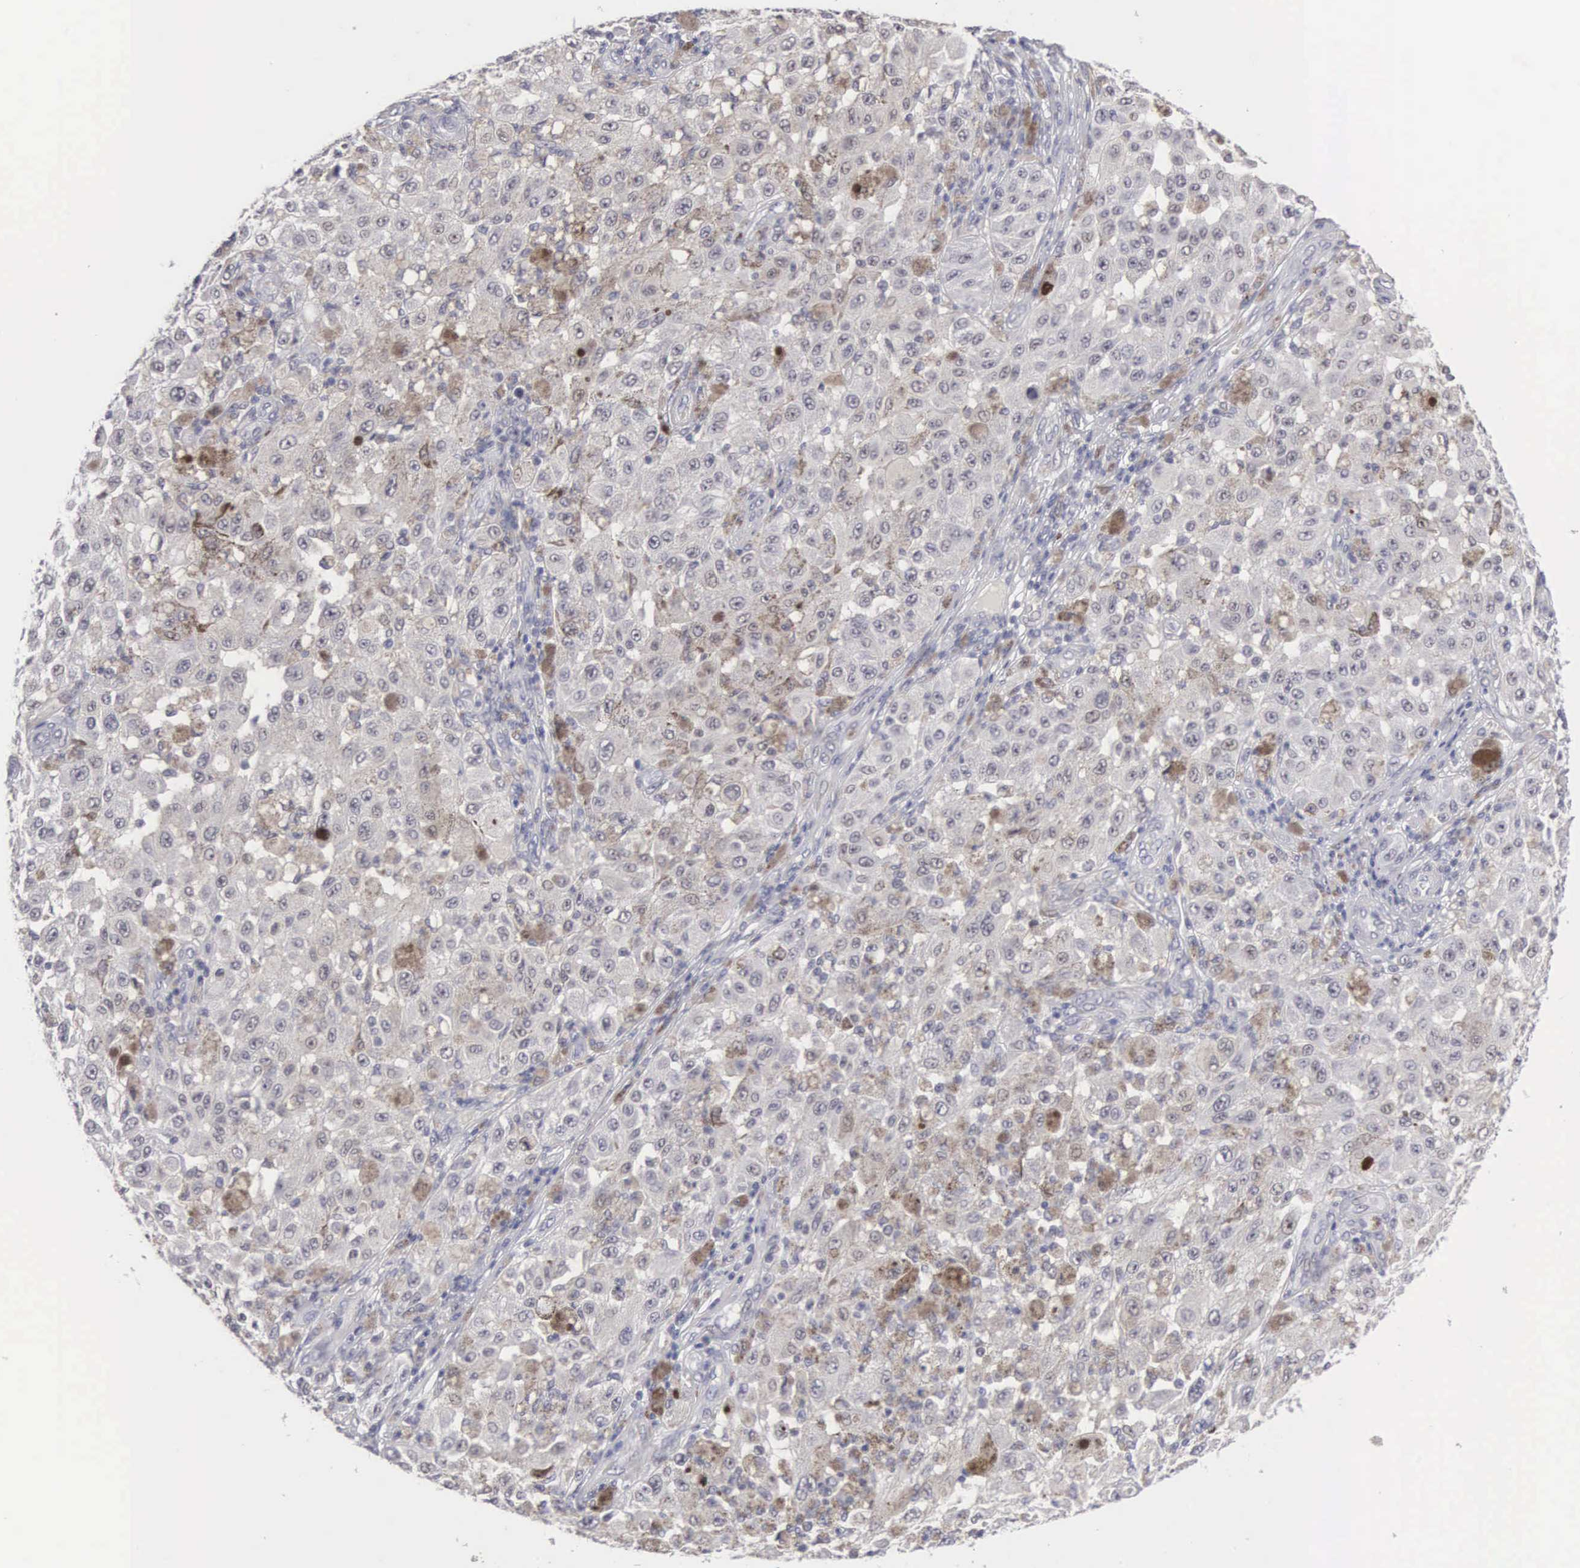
{"staining": {"intensity": "moderate", "quantity": "25%-75%", "location": "nuclear"}, "tissue": "melanoma", "cell_type": "Tumor cells", "image_type": "cancer", "snomed": [{"axis": "morphology", "description": "Malignant melanoma, NOS"}, {"axis": "topography", "description": "Skin"}], "caption": "Immunohistochemistry staining of malignant melanoma, which demonstrates medium levels of moderate nuclear staining in approximately 25%-75% of tumor cells indicating moderate nuclear protein positivity. The staining was performed using DAB (3,3'-diaminobenzidine) (brown) for protein detection and nuclei were counterstained in hematoxylin (blue).", "gene": "MNAT1", "patient": {"sex": "female", "age": 64}}